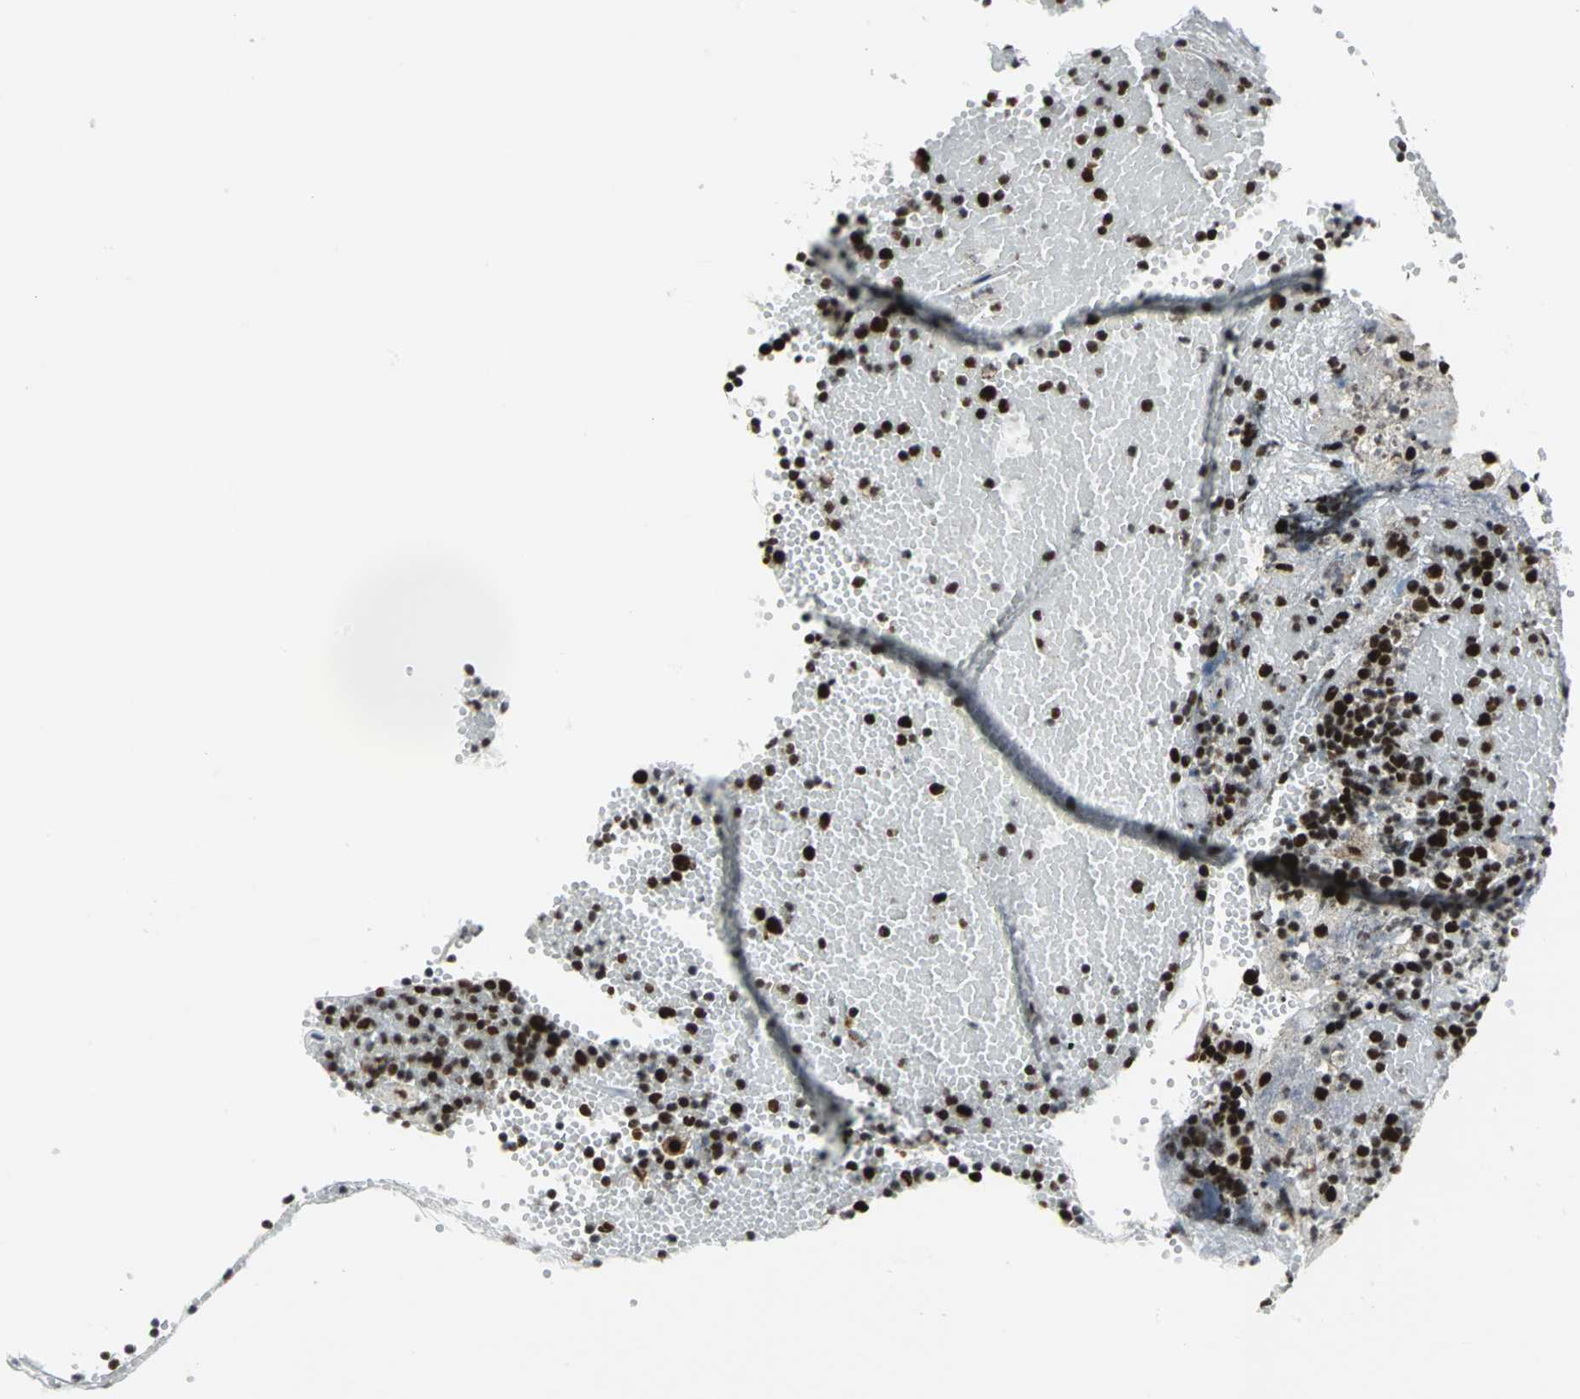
{"staining": {"intensity": "strong", "quantity": ">75%", "location": "nuclear"}, "tissue": "tonsil", "cell_type": "Germinal center cells", "image_type": "normal", "snomed": [{"axis": "morphology", "description": "Normal tissue, NOS"}, {"axis": "topography", "description": "Tonsil"}], "caption": "Immunohistochemistry image of benign tonsil: human tonsil stained using immunohistochemistry demonstrates high levels of strong protein expression localized specifically in the nuclear of germinal center cells, appearing as a nuclear brown color.", "gene": "SMARCA4", "patient": {"sex": "female", "age": 40}}